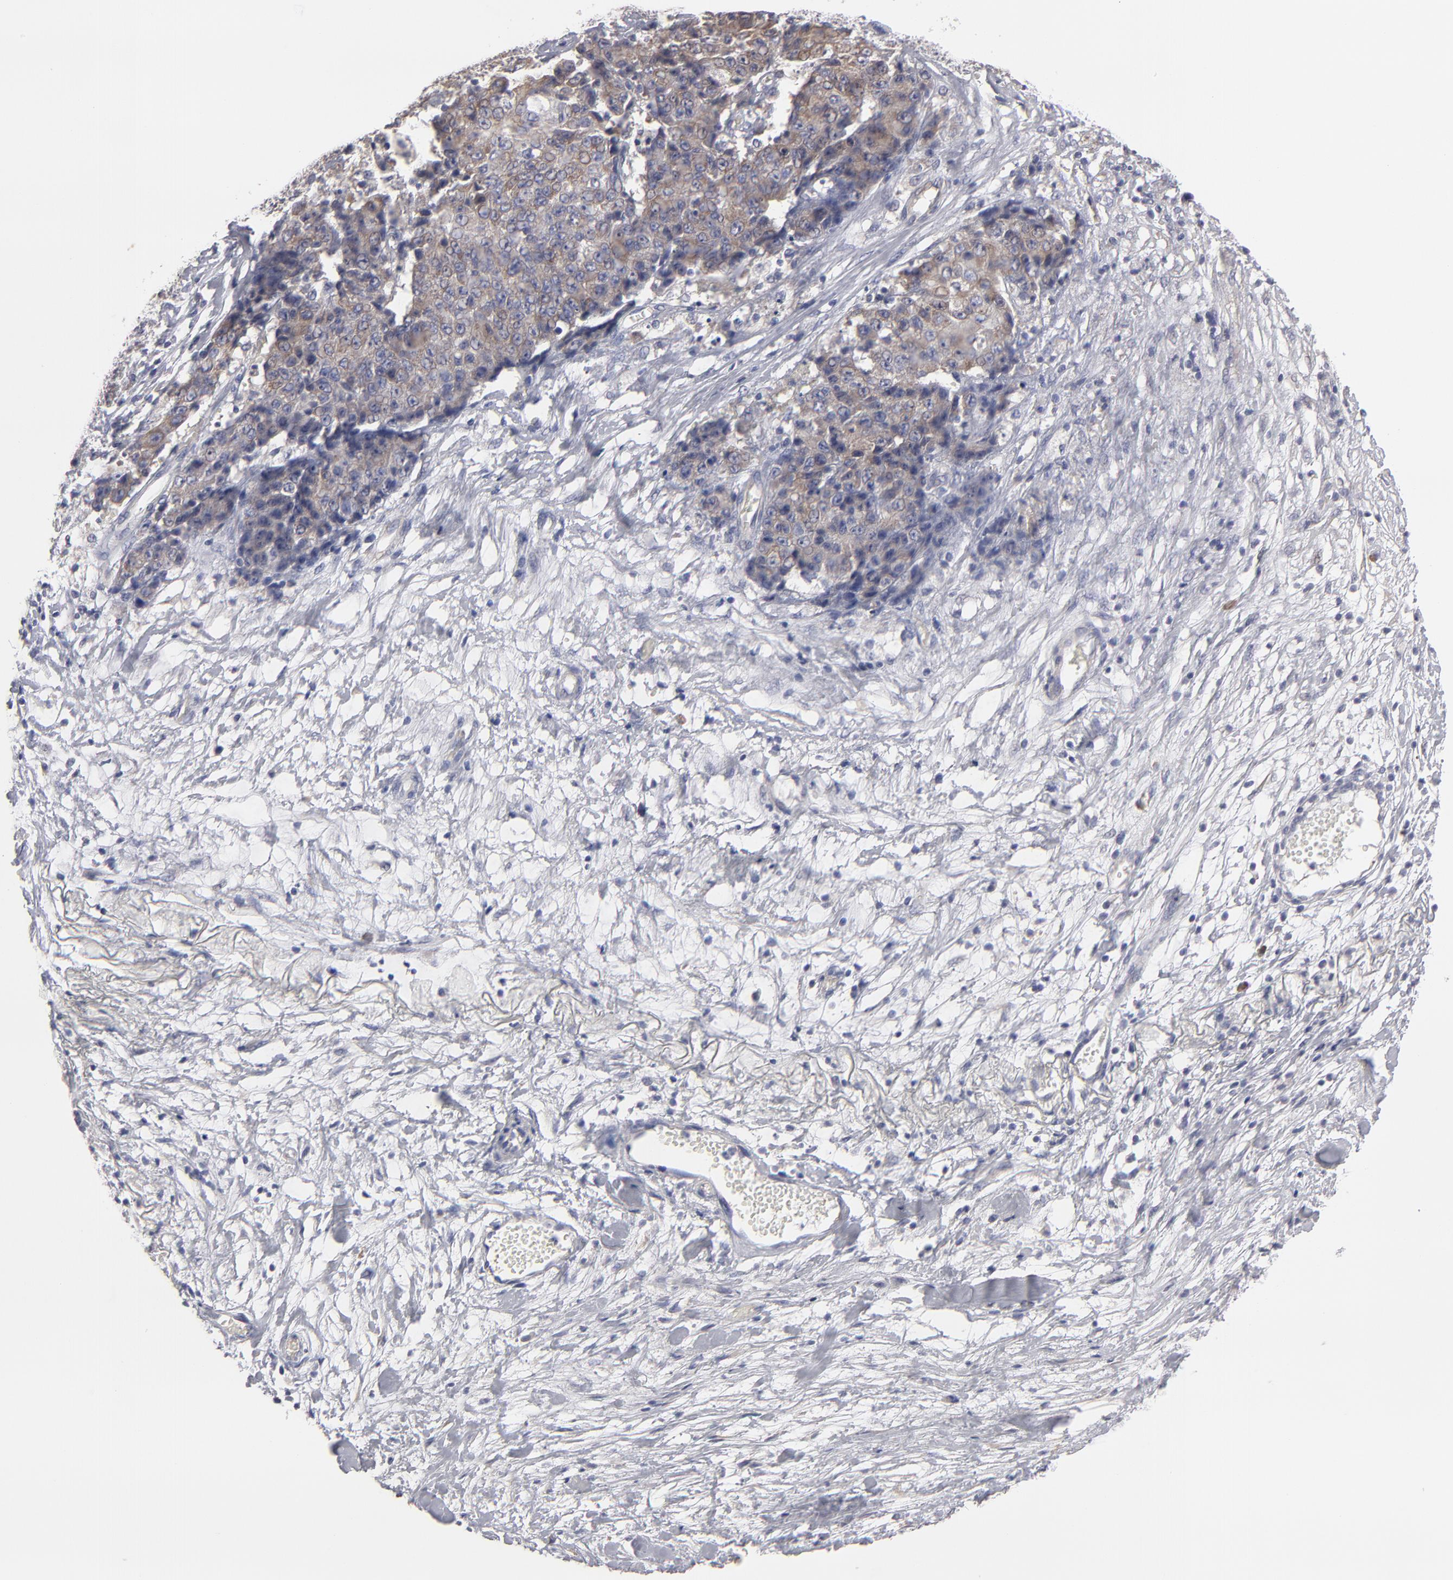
{"staining": {"intensity": "weak", "quantity": ">75%", "location": "cytoplasmic/membranous"}, "tissue": "ovarian cancer", "cell_type": "Tumor cells", "image_type": "cancer", "snomed": [{"axis": "morphology", "description": "Carcinoma, endometroid"}, {"axis": "topography", "description": "Ovary"}], "caption": "Tumor cells show weak cytoplasmic/membranous positivity in approximately >75% of cells in ovarian cancer (endometroid carcinoma).", "gene": "CCDC80", "patient": {"sex": "female", "age": 42}}